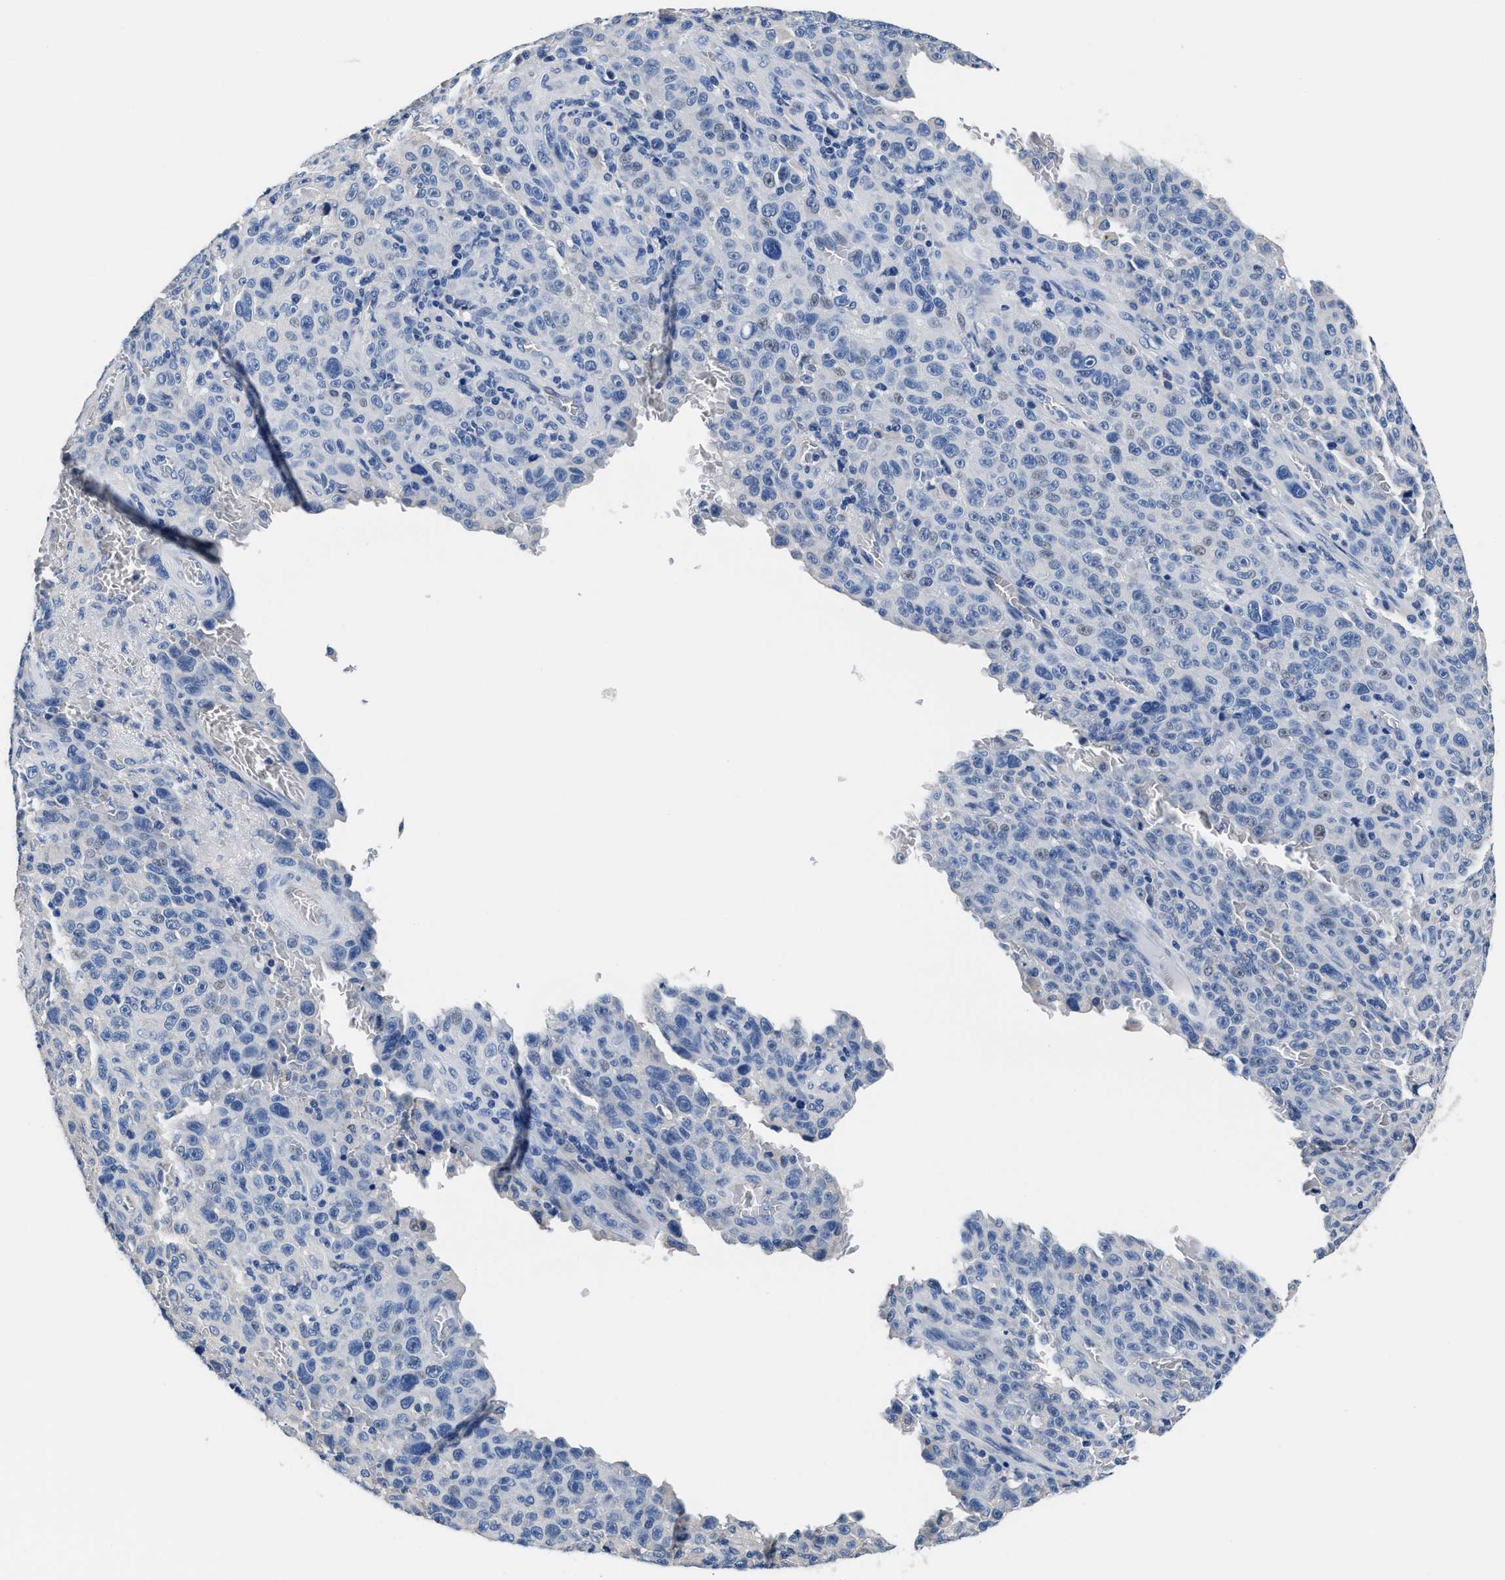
{"staining": {"intensity": "negative", "quantity": "none", "location": "none"}, "tissue": "melanoma", "cell_type": "Tumor cells", "image_type": "cancer", "snomed": [{"axis": "morphology", "description": "Malignant melanoma, NOS"}, {"axis": "topography", "description": "Skin"}], "caption": "A histopathology image of melanoma stained for a protein shows no brown staining in tumor cells.", "gene": "GSTM1", "patient": {"sex": "female", "age": 82}}